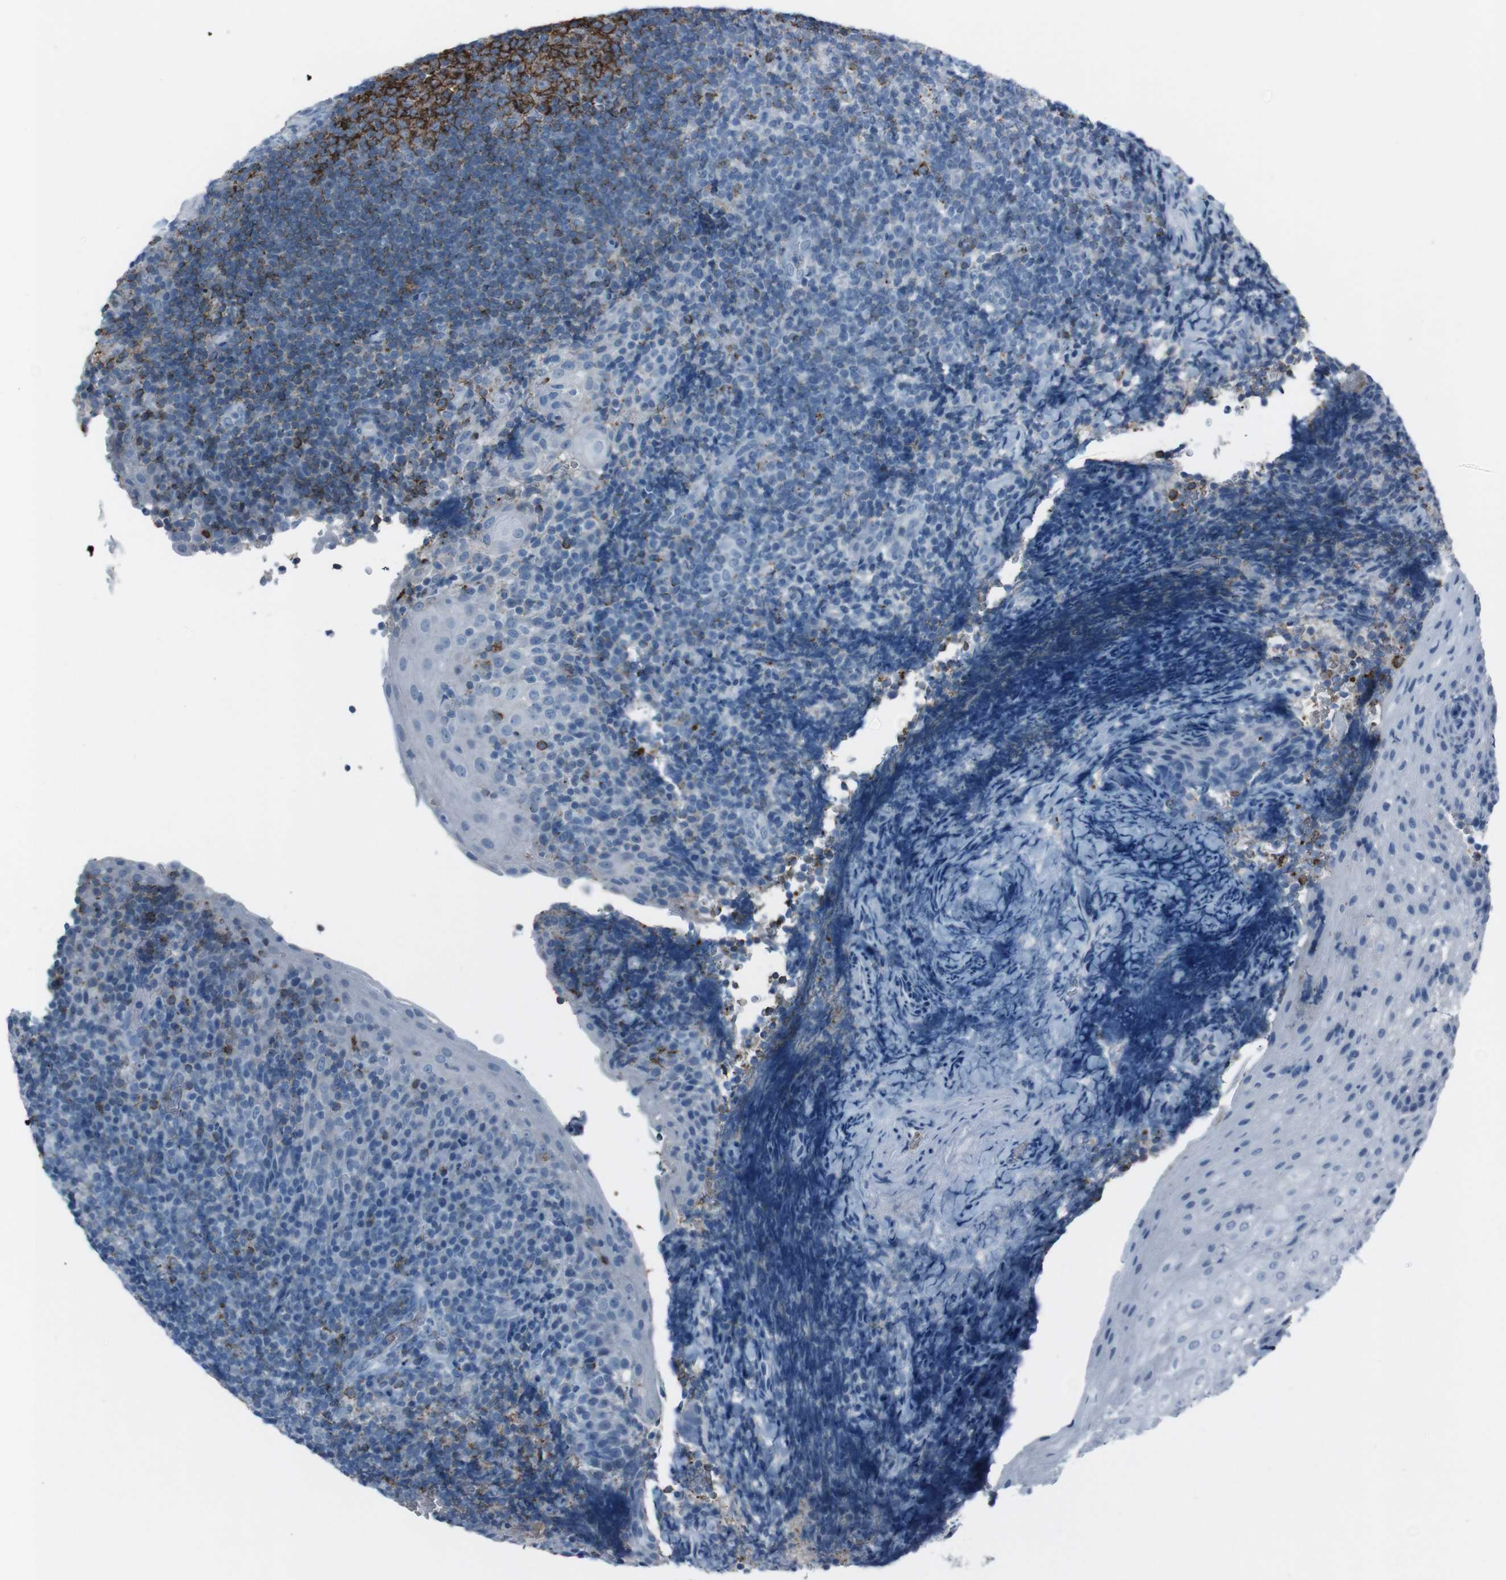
{"staining": {"intensity": "strong", "quantity": "25%-75%", "location": "cytoplasmic/membranous"}, "tissue": "tonsil", "cell_type": "Germinal center cells", "image_type": "normal", "snomed": [{"axis": "morphology", "description": "Normal tissue, NOS"}, {"axis": "topography", "description": "Tonsil"}], "caption": "Strong cytoplasmic/membranous positivity is identified in approximately 25%-75% of germinal center cells in benign tonsil. (brown staining indicates protein expression, while blue staining denotes nuclei).", "gene": "ST6GAL1", "patient": {"sex": "male", "age": 37}}